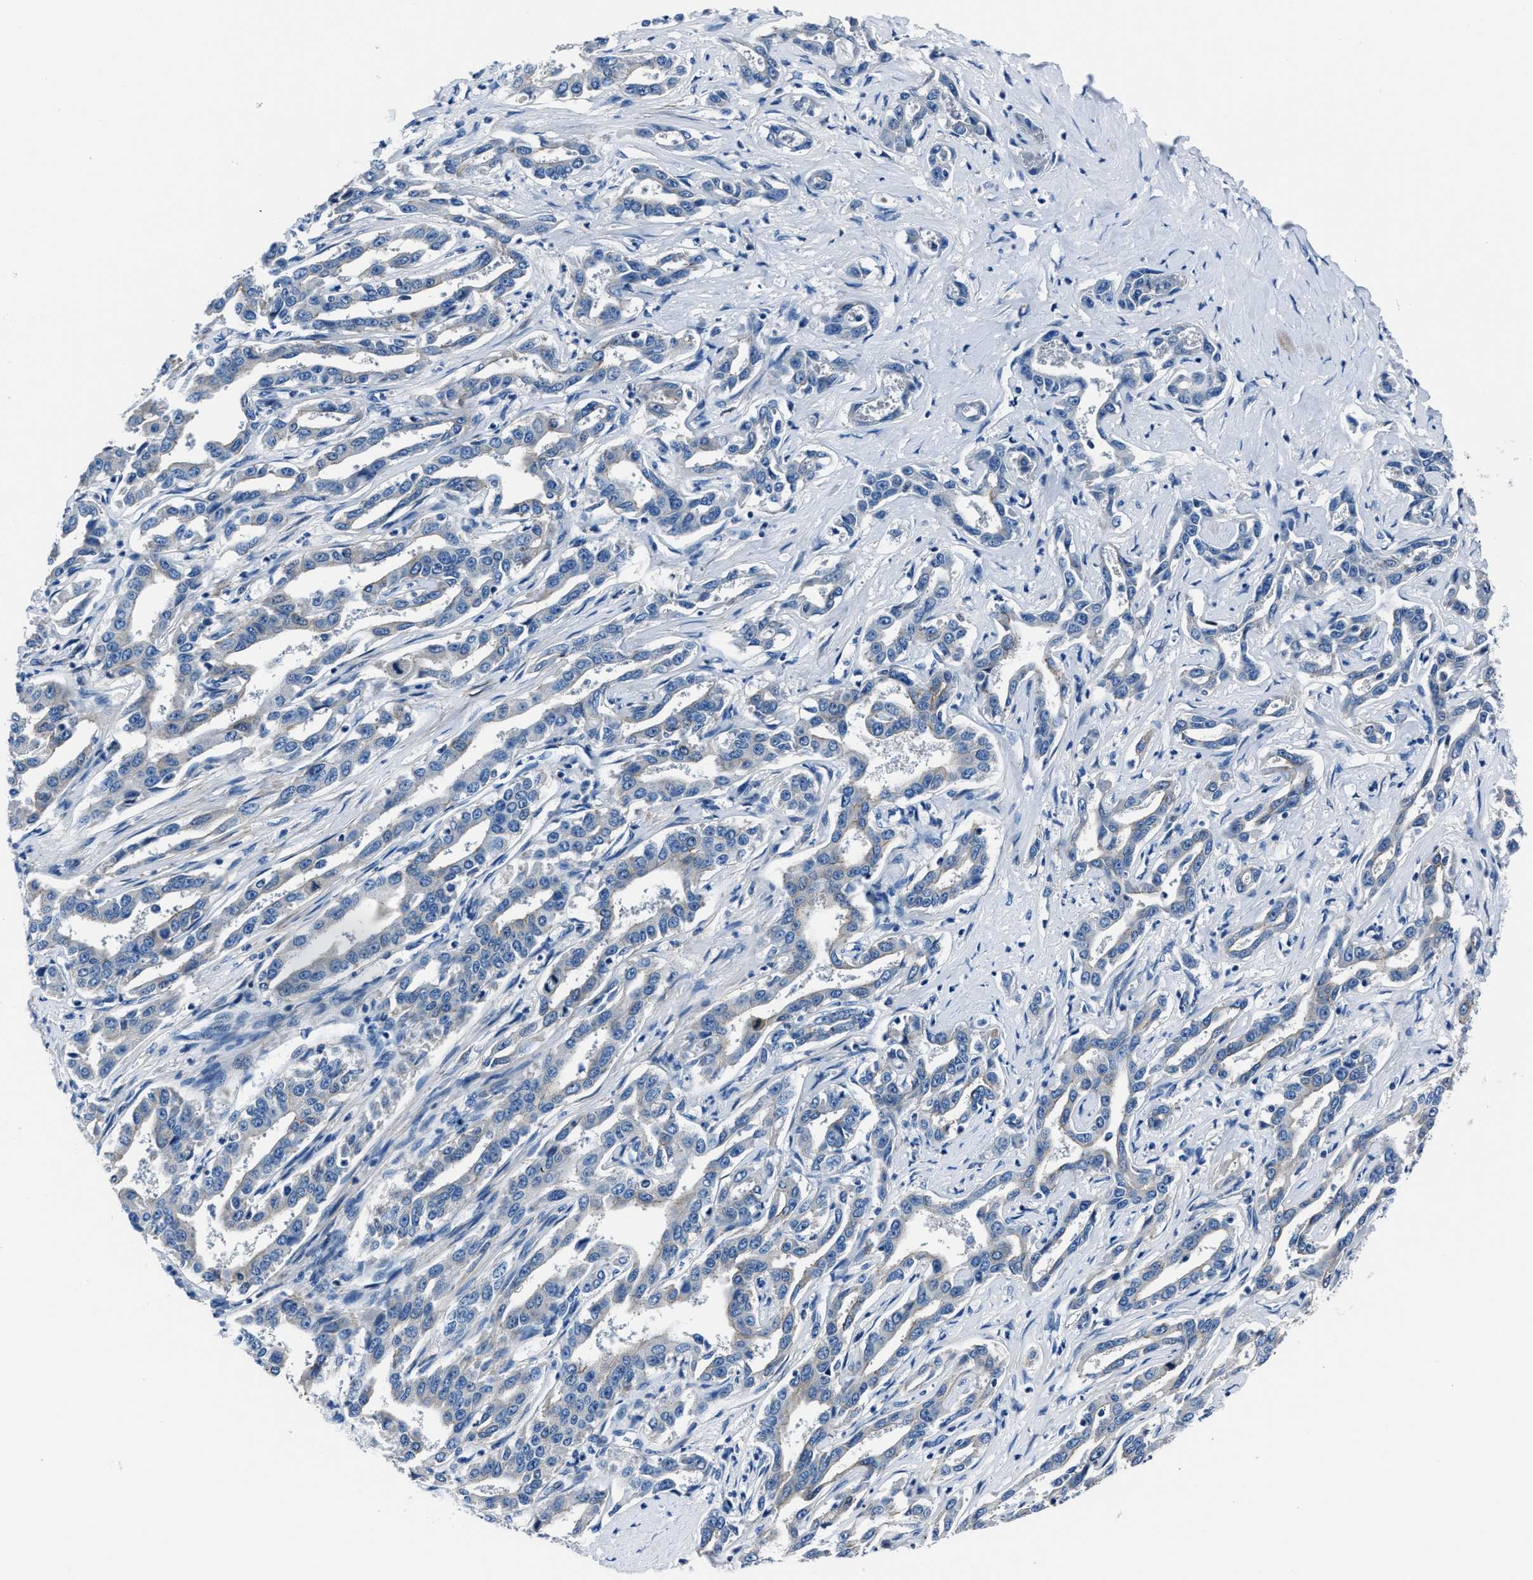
{"staining": {"intensity": "negative", "quantity": "none", "location": "none"}, "tissue": "liver cancer", "cell_type": "Tumor cells", "image_type": "cancer", "snomed": [{"axis": "morphology", "description": "Cholangiocarcinoma"}, {"axis": "topography", "description": "Liver"}], "caption": "Immunohistochemistry micrograph of human liver cancer (cholangiocarcinoma) stained for a protein (brown), which displays no positivity in tumor cells.", "gene": "LMO7", "patient": {"sex": "male", "age": 59}}